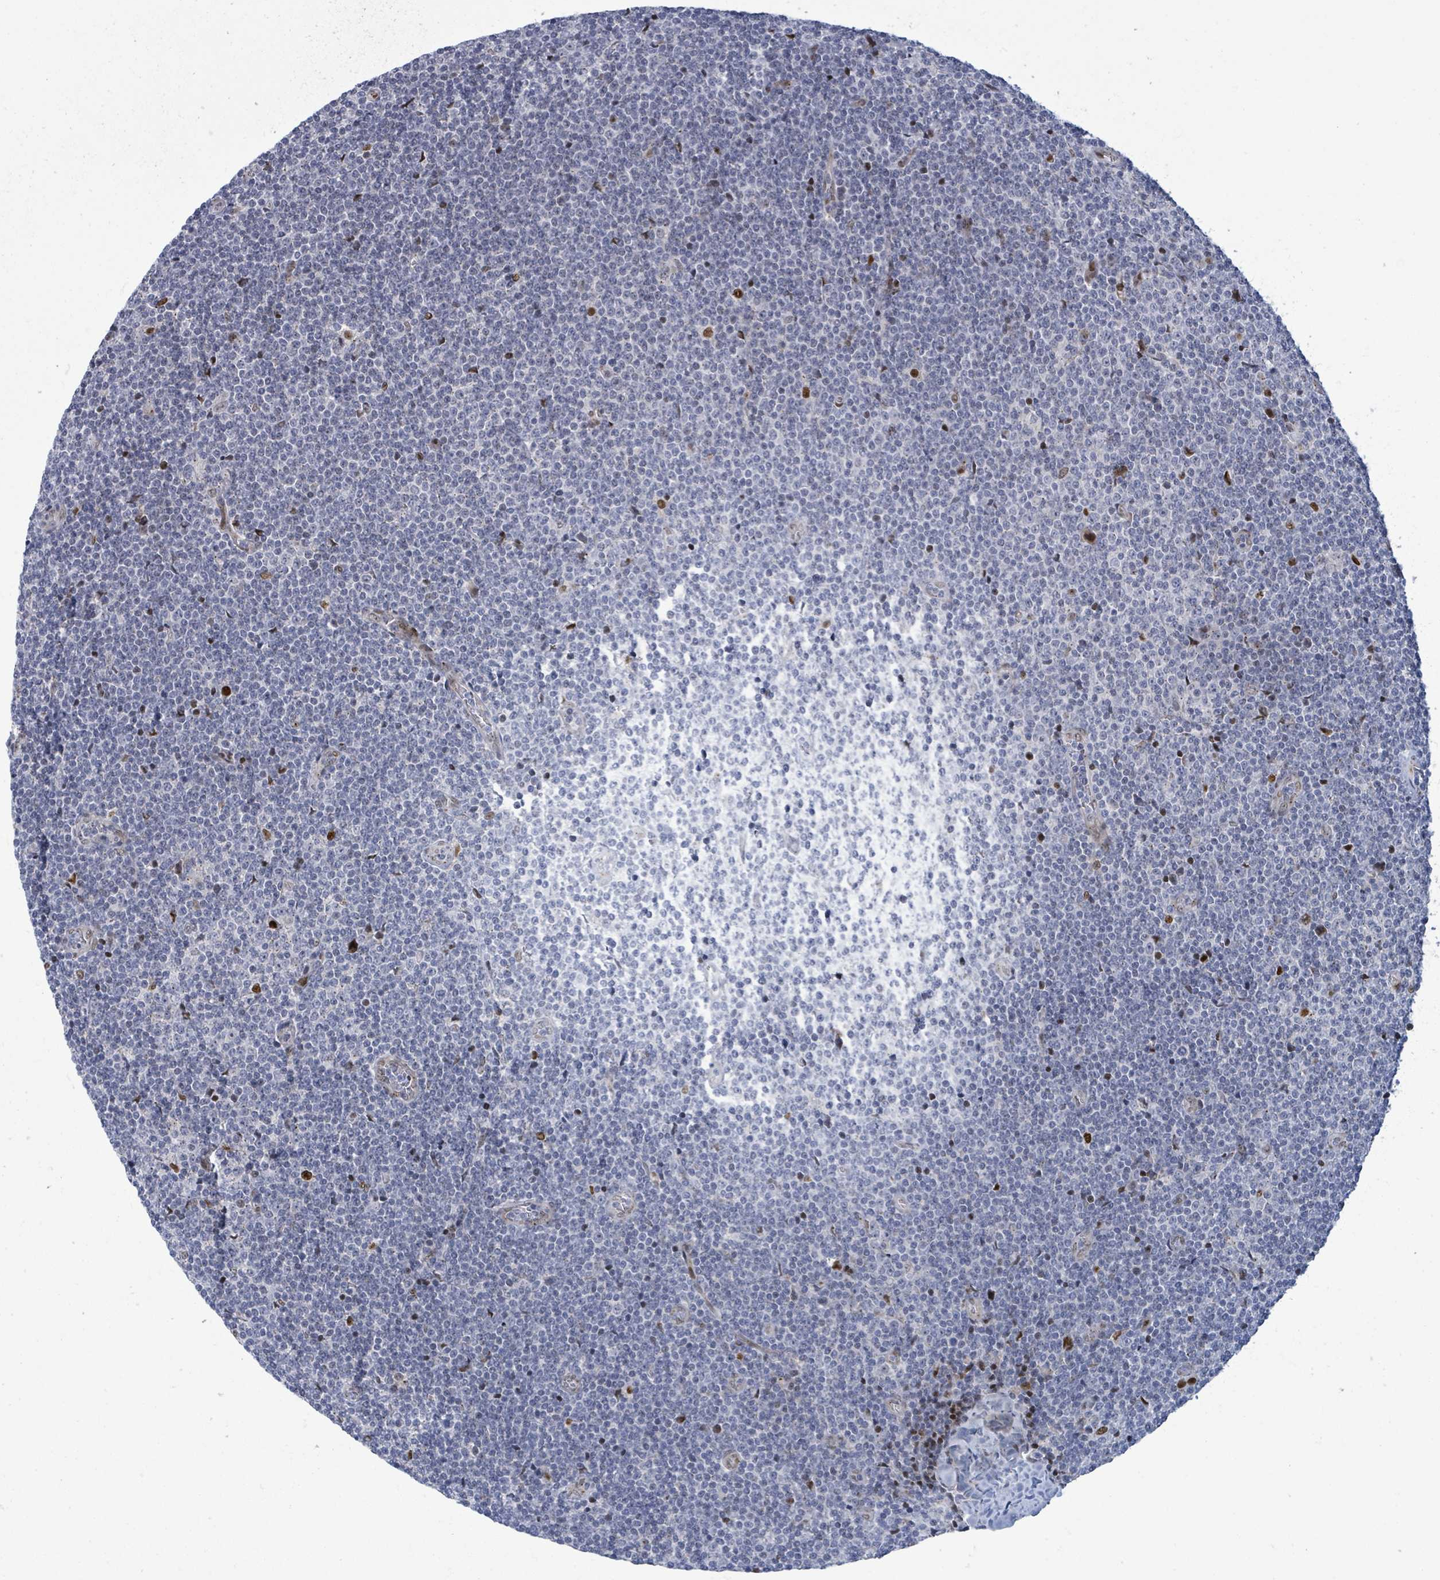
{"staining": {"intensity": "negative", "quantity": "none", "location": "none"}, "tissue": "lymphoma", "cell_type": "Tumor cells", "image_type": "cancer", "snomed": [{"axis": "morphology", "description": "Malignant lymphoma, non-Hodgkin's type, Low grade"}, {"axis": "topography", "description": "Lymph node"}], "caption": "High power microscopy histopathology image of an IHC micrograph of lymphoma, revealing no significant expression in tumor cells. (DAB (3,3'-diaminobenzidine) immunohistochemistry with hematoxylin counter stain).", "gene": "TUSC1", "patient": {"sex": "male", "age": 48}}